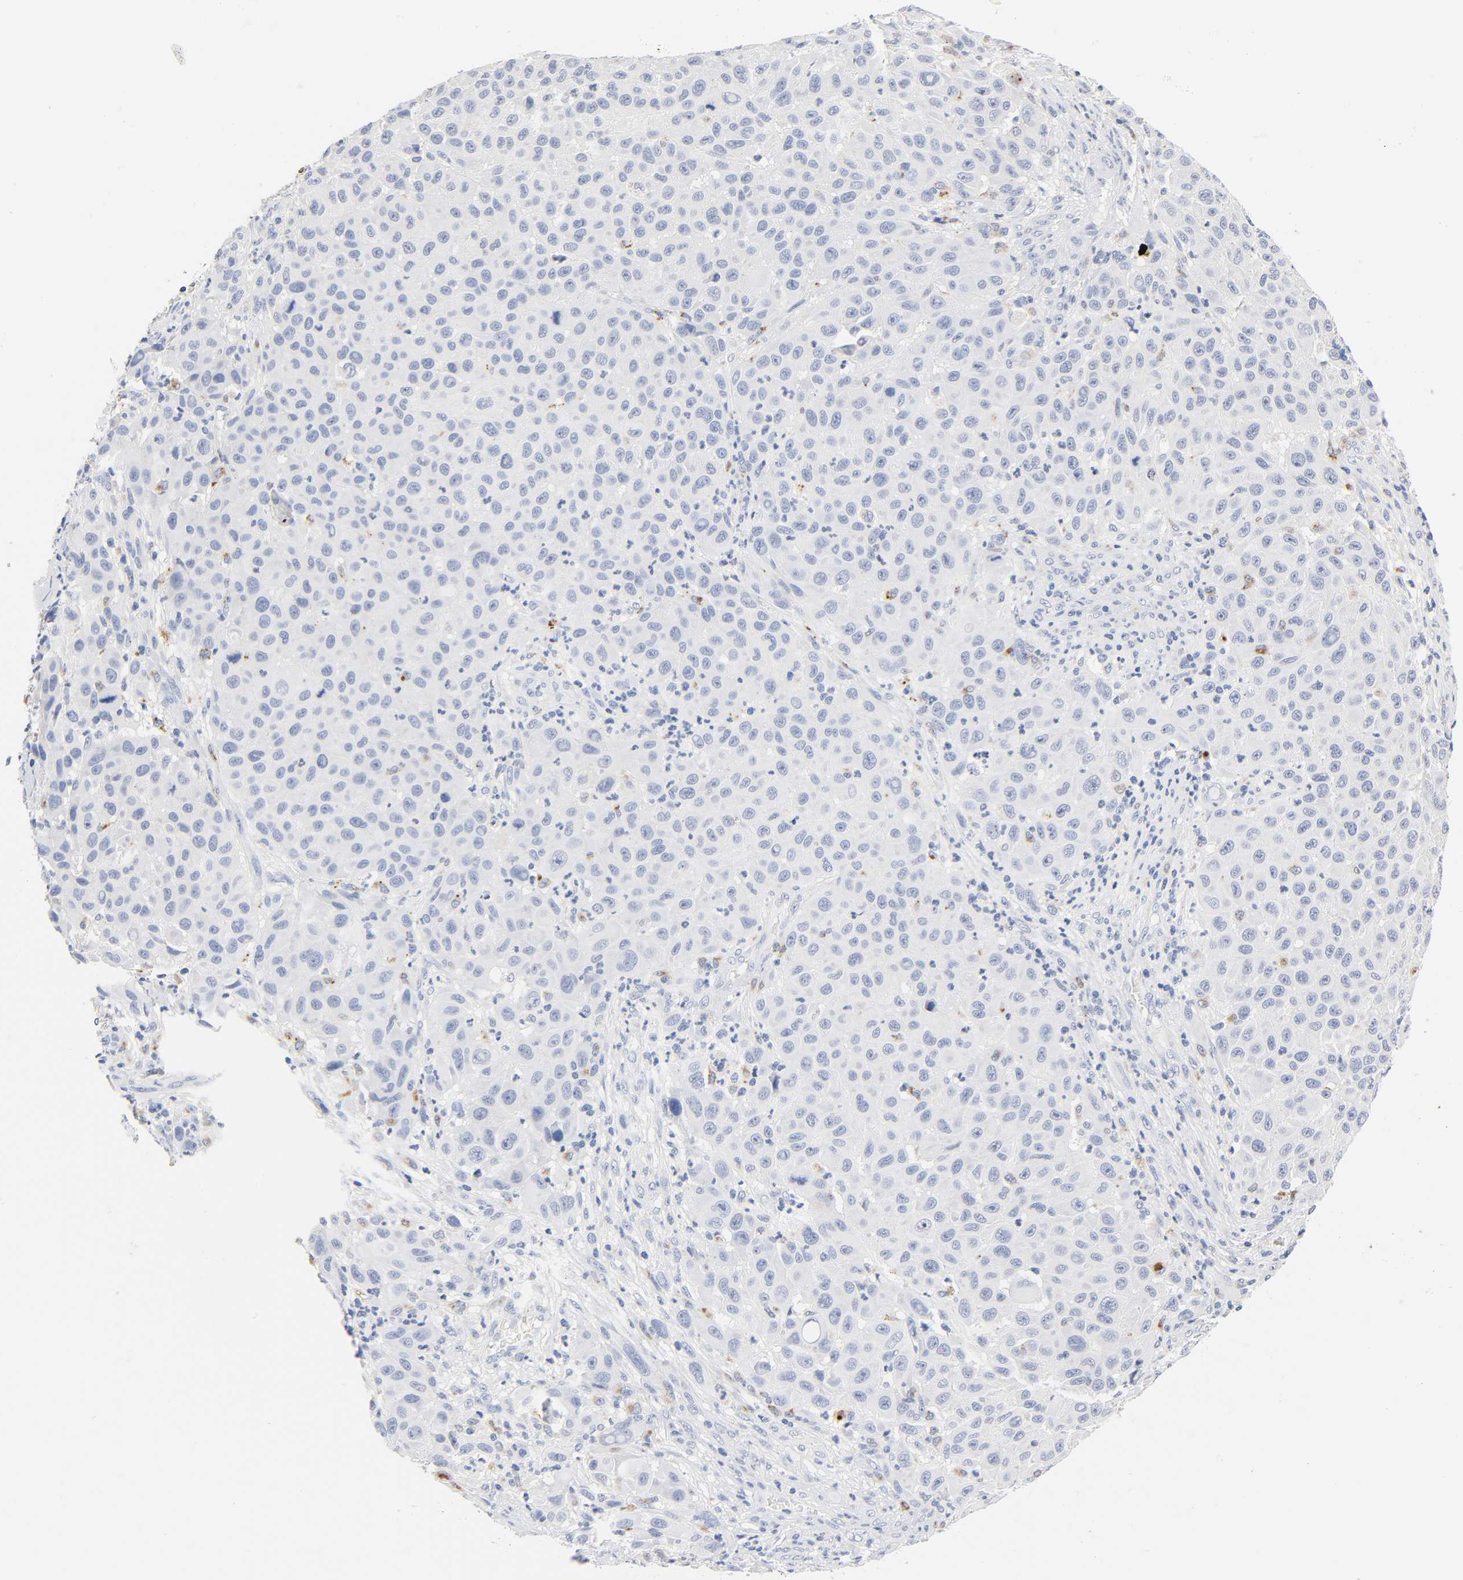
{"staining": {"intensity": "negative", "quantity": "none", "location": "none"}, "tissue": "melanoma", "cell_type": "Tumor cells", "image_type": "cancer", "snomed": [{"axis": "morphology", "description": "Malignant melanoma, Metastatic site"}, {"axis": "topography", "description": "Lymph node"}], "caption": "Melanoma stained for a protein using IHC reveals no staining tumor cells.", "gene": "PLP1", "patient": {"sex": "male", "age": 61}}